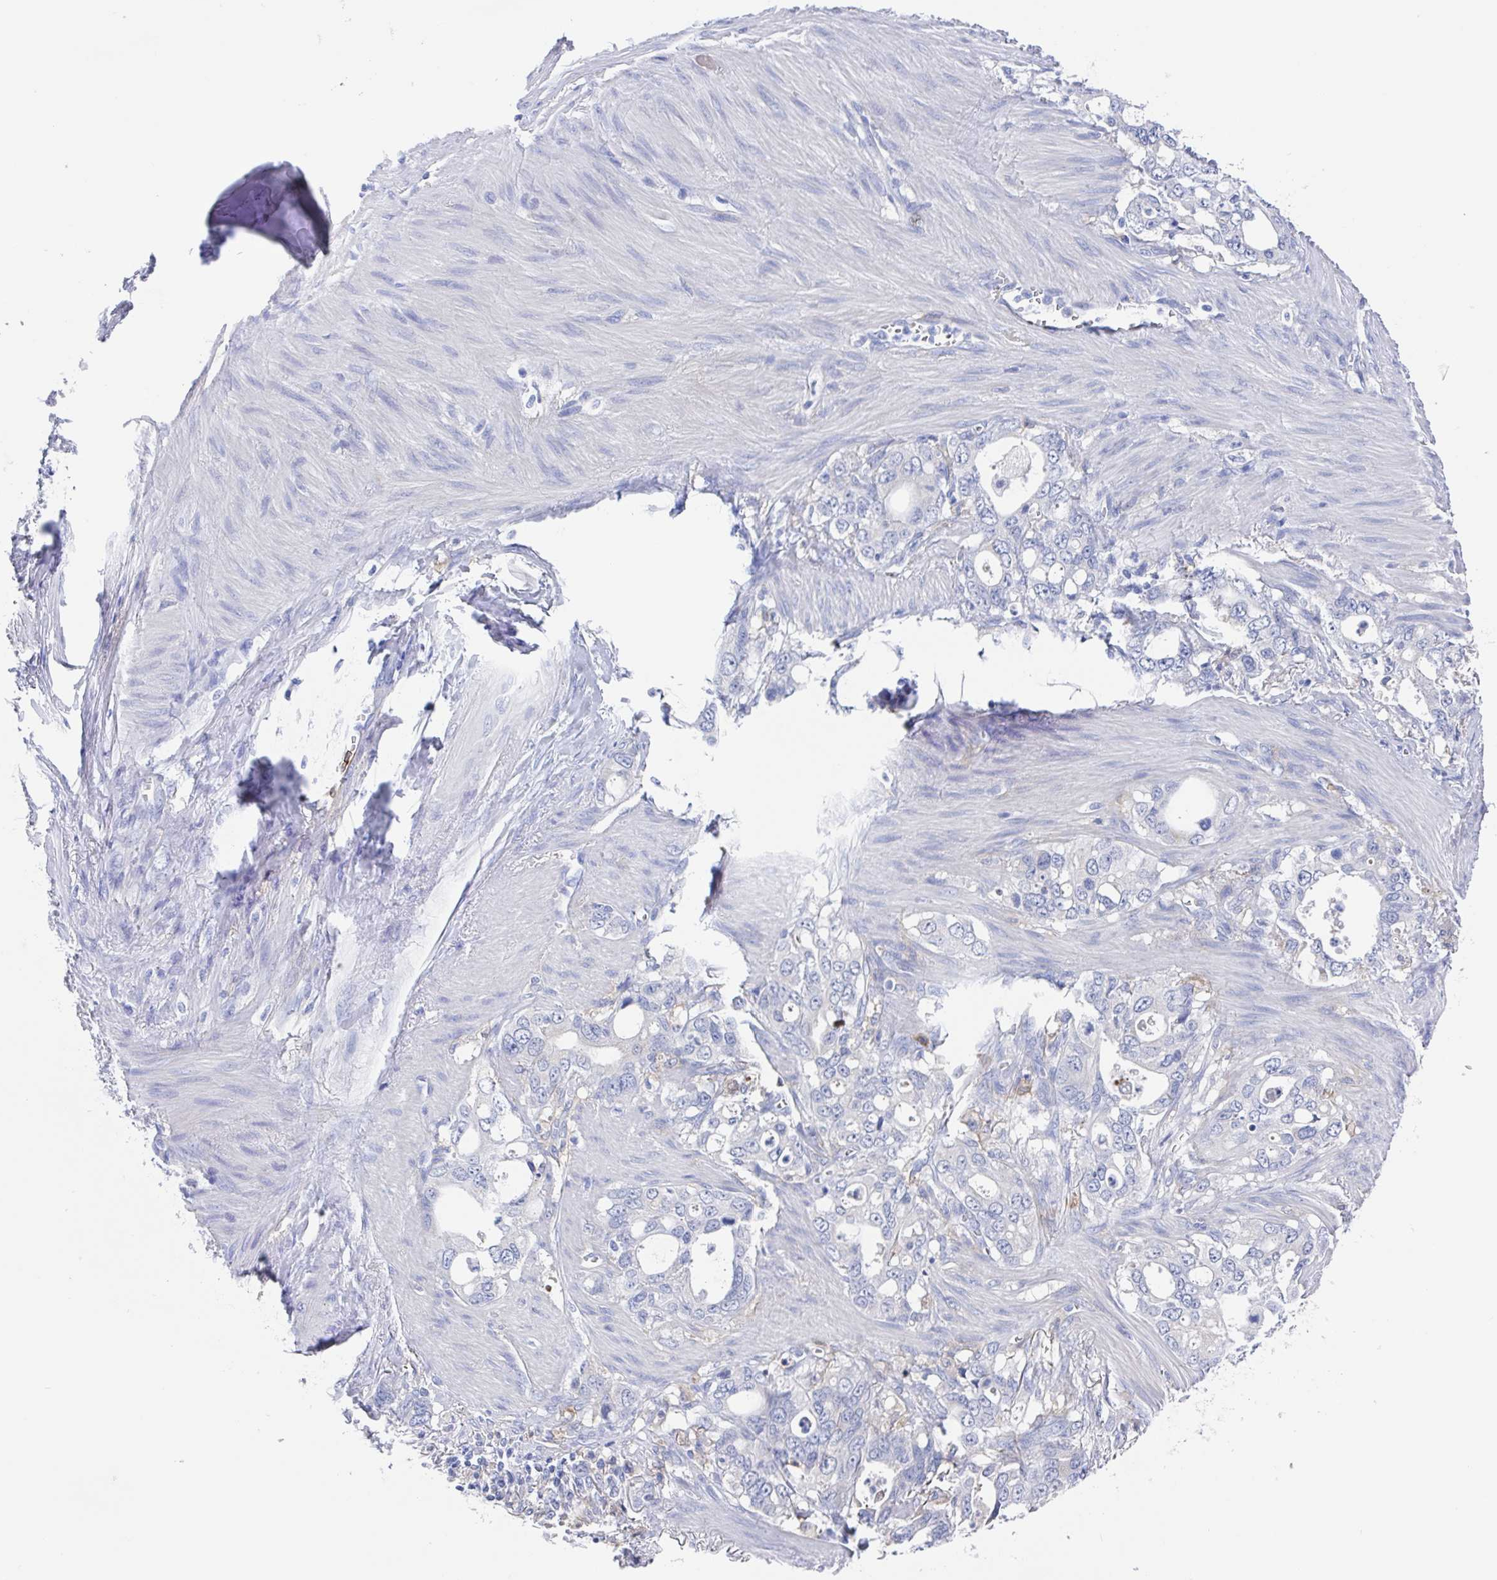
{"staining": {"intensity": "negative", "quantity": "none", "location": "none"}, "tissue": "stomach cancer", "cell_type": "Tumor cells", "image_type": "cancer", "snomed": [{"axis": "morphology", "description": "Adenocarcinoma, NOS"}, {"axis": "topography", "description": "Stomach, upper"}], "caption": "Stomach cancer stained for a protein using immunohistochemistry shows no positivity tumor cells.", "gene": "FCGR3A", "patient": {"sex": "male", "age": 74}}